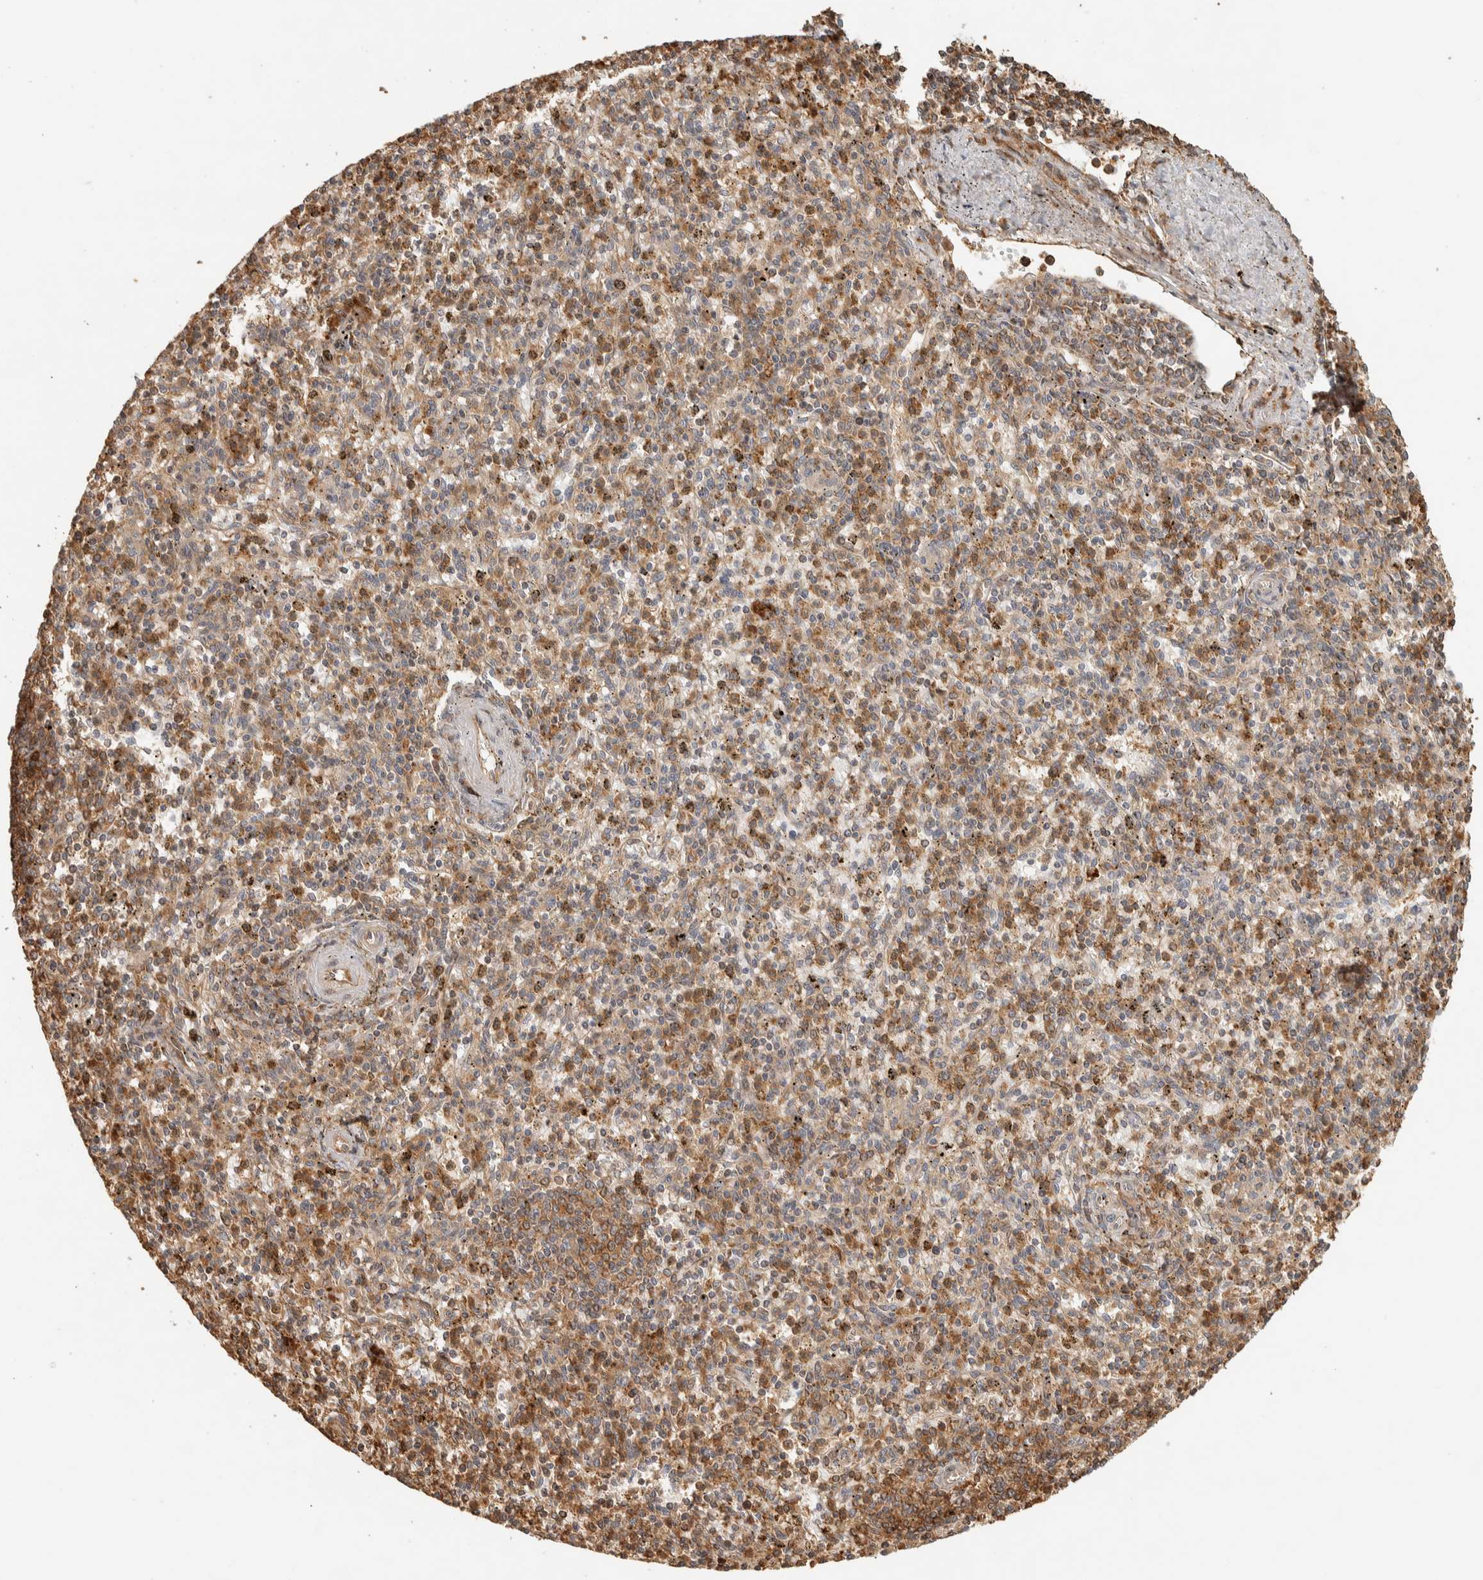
{"staining": {"intensity": "moderate", "quantity": "25%-75%", "location": "cytoplasmic/membranous"}, "tissue": "spleen", "cell_type": "Cells in red pulp", "image_type": "normal", "snomed": [{"axis": "morphology", "description": "Normal tissue, NOS"}, {"axis": "topography", "description": "Spleen"}], "caption": "IHC image of unremarkable spleen stained for a protein (brown), which reveals medium levels of moderate cytoplasmic/membranous positivity in approximately 25%-75% of cells in red pulp.", "gene": "EXOC7", "patient": {"sex": "male", "age": 72}}